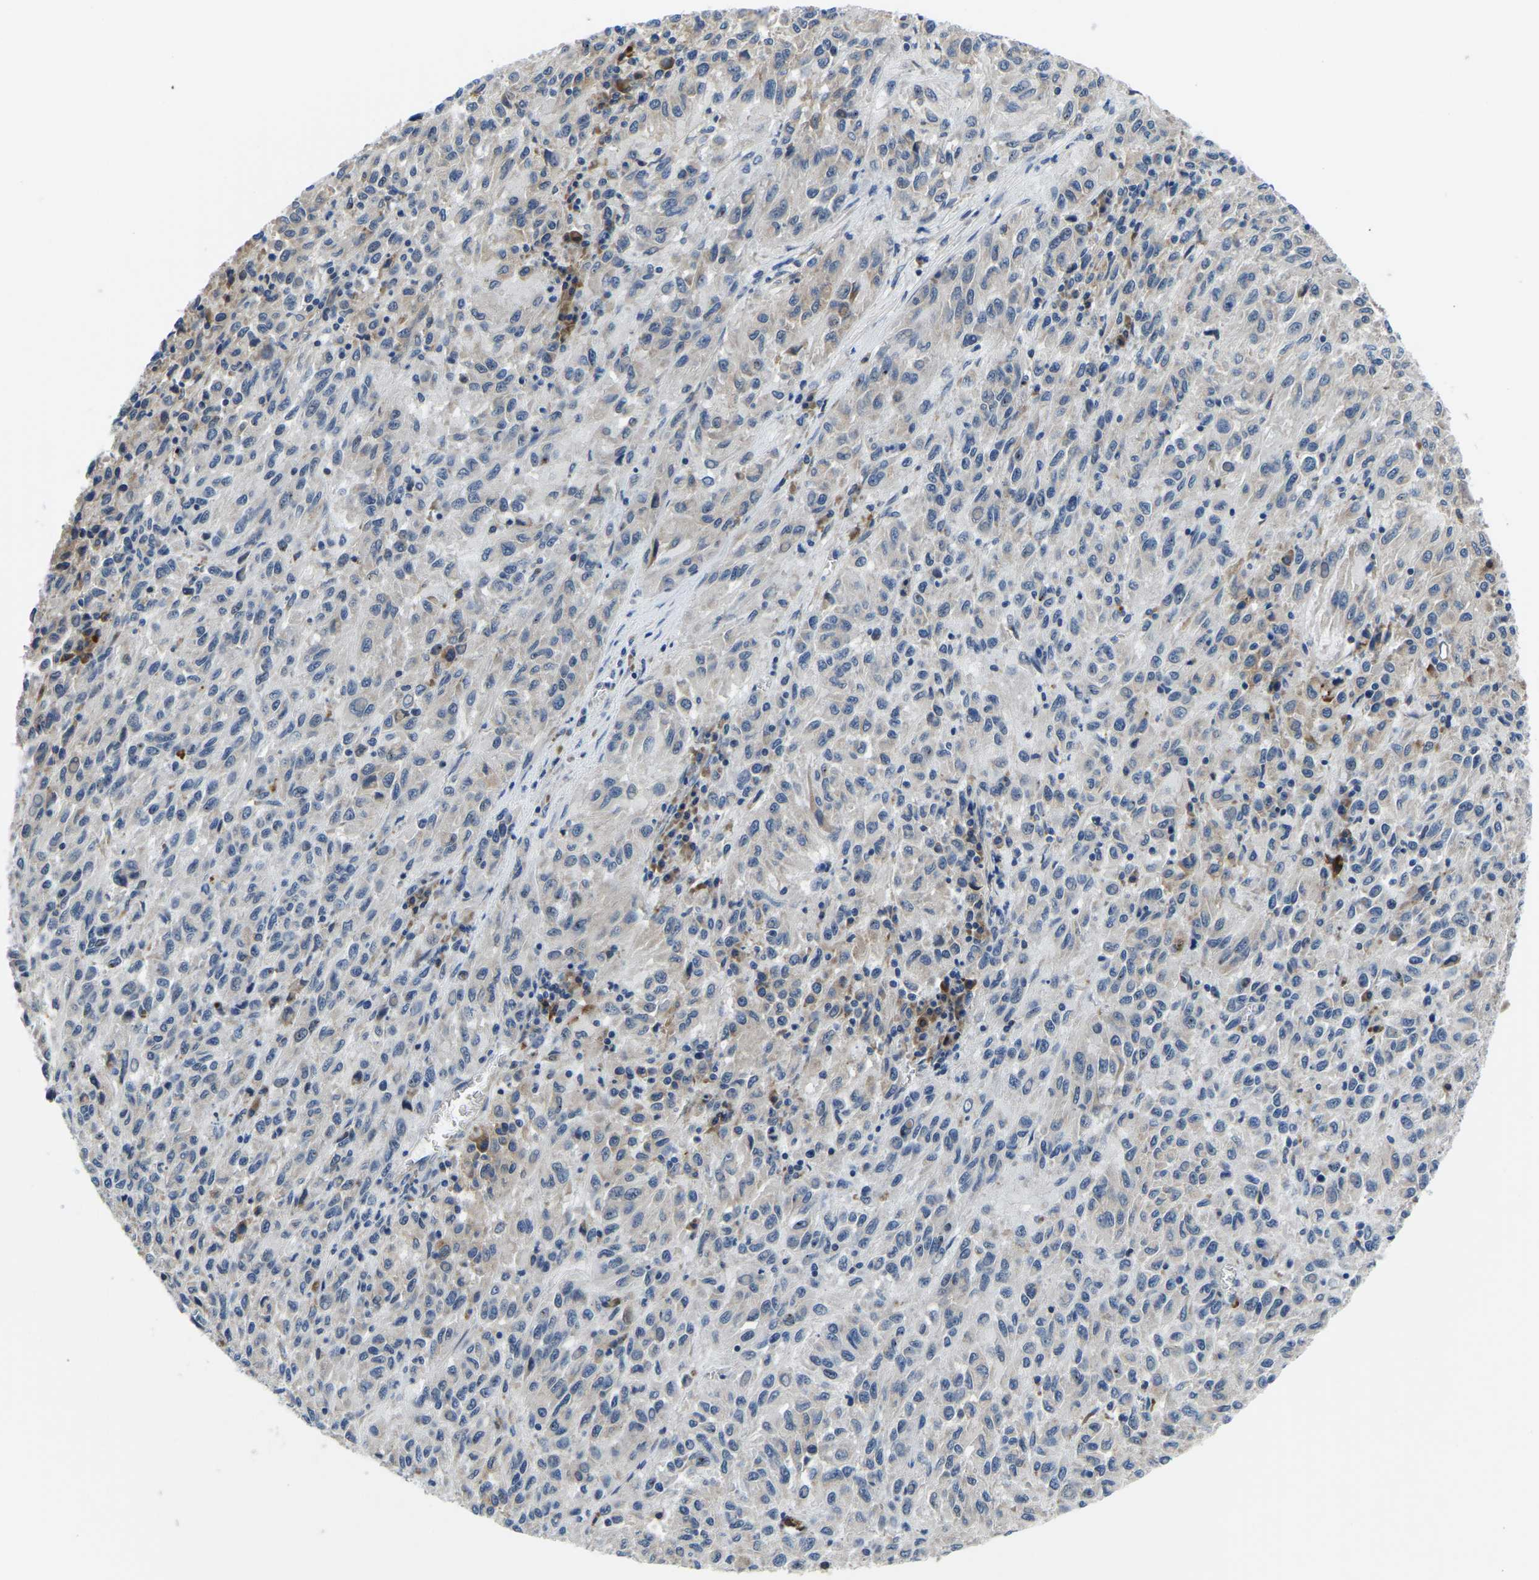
{"staining": {"intensity": "negative", "quantity": "none", "location": "none"}, "tissue": "melanoma", "cell_type": "Tumor cells", "image_type": "cancer", "snomed": [{"axis": "morphology", "description": "Malignant melanoma, Metastatic site"}, {"axis": "topography", "description": "Lung"}], "caption": "Malignant melanoma (metastatic site) was stained to show a protein in brown. There is no significant staining in tumor cells.", "gene": "LIAS", "patient": {"sex": "male", "age": 64}}